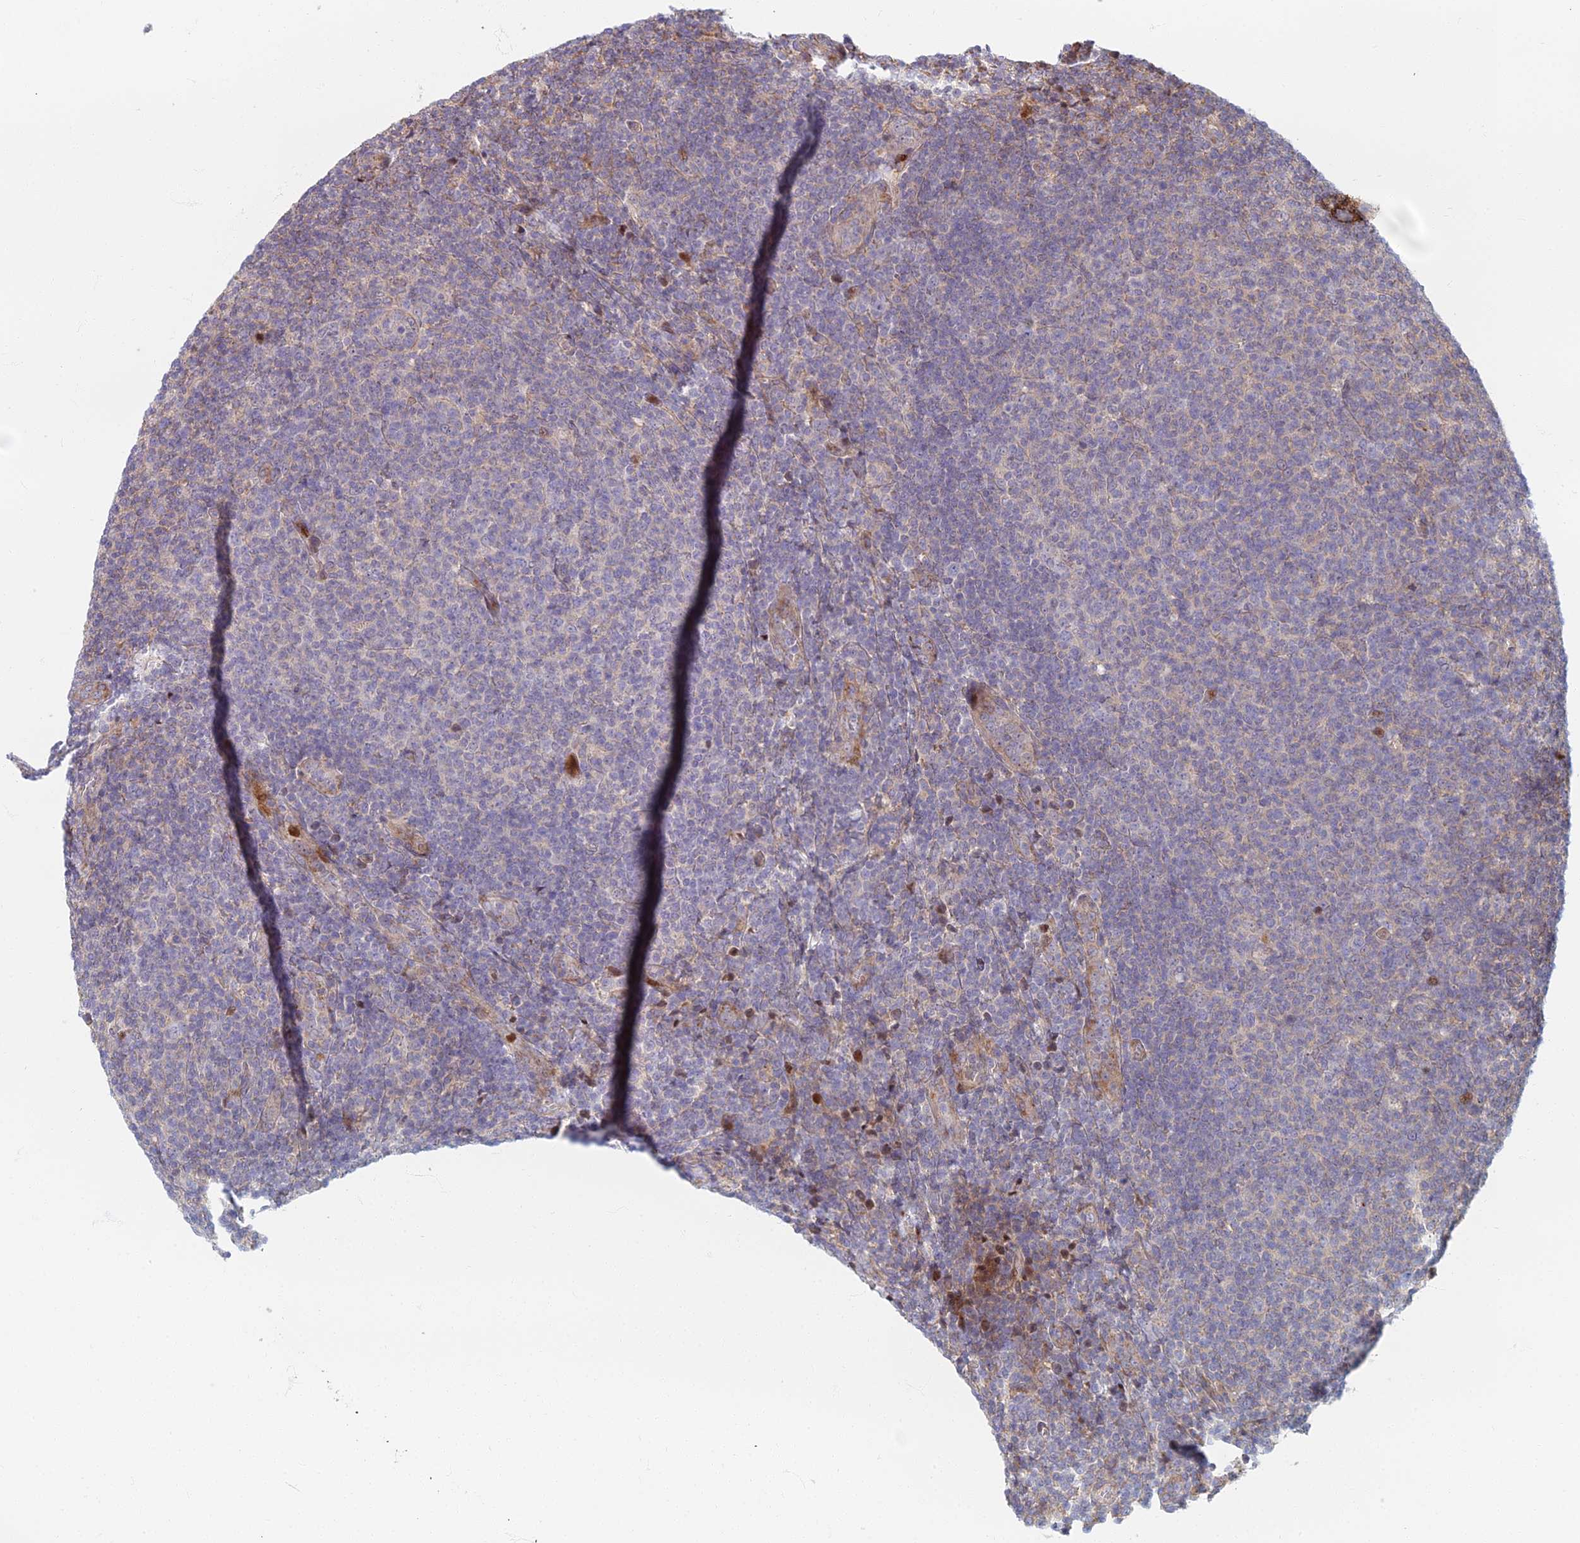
{"staining": {"intensity": "negative", "quantity": "none", "location": "none"}, "tissue": "lymphoma", "cell_type": "Tumor cells", "image_type": "cancer", "snomed": [{"axis": "morphology", "description": "Malignant lymphoma, non-Hodgkin's type, Low grade"}, {"axis": "topography", "description": "Lymph node"}], "caption": "High power microscopy histopathology image of an immunohistochemistry image of lymphoma, revealing no significant expression in tumor cells. (IHC, brightfield microscopy, high magnification).", "gene": "C15orf40", "patient": {"sex": "male", "age": 66}}